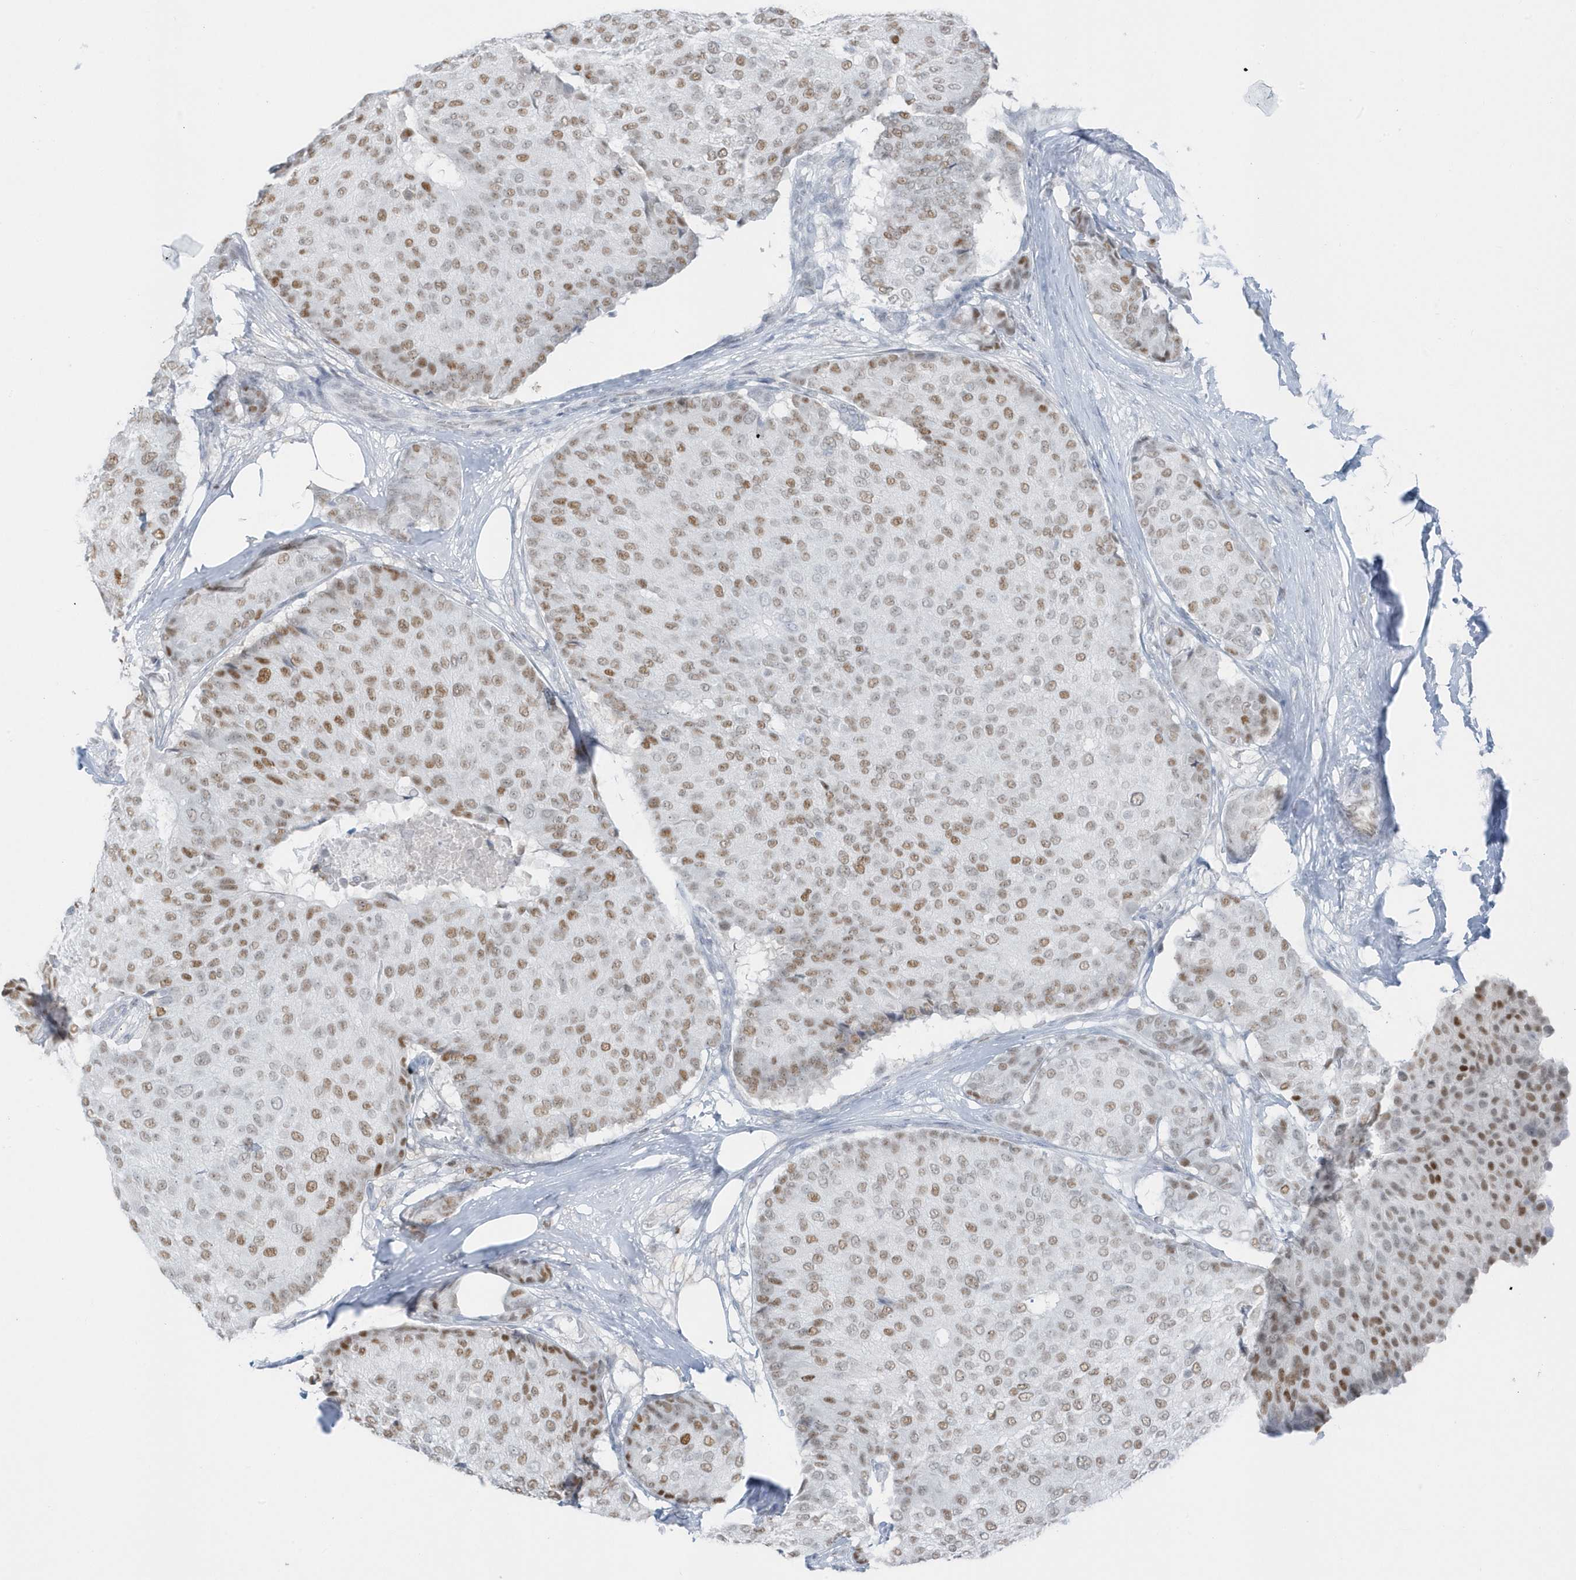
{"staining": {"intensity": "moderate", "quantity": ">75%", "location": "nuclear"}, "tissue": "breast cancer", "cell_type": "Tumor cells", "image_type": "cancer", "snomed": [{"axis": "morphology", "description": "Duct carcinoma"}, {"axis": "topography", "description": "Breast"}], "caption": "Infiltrating ductal carcinoma (breast) was stained to show a protein in brown. There is medium levels of moderate nuclear staining in approximately >75% of tumor cells.", "gene": "SMIM34", "patient": {"sex": "female", "age": 75}}